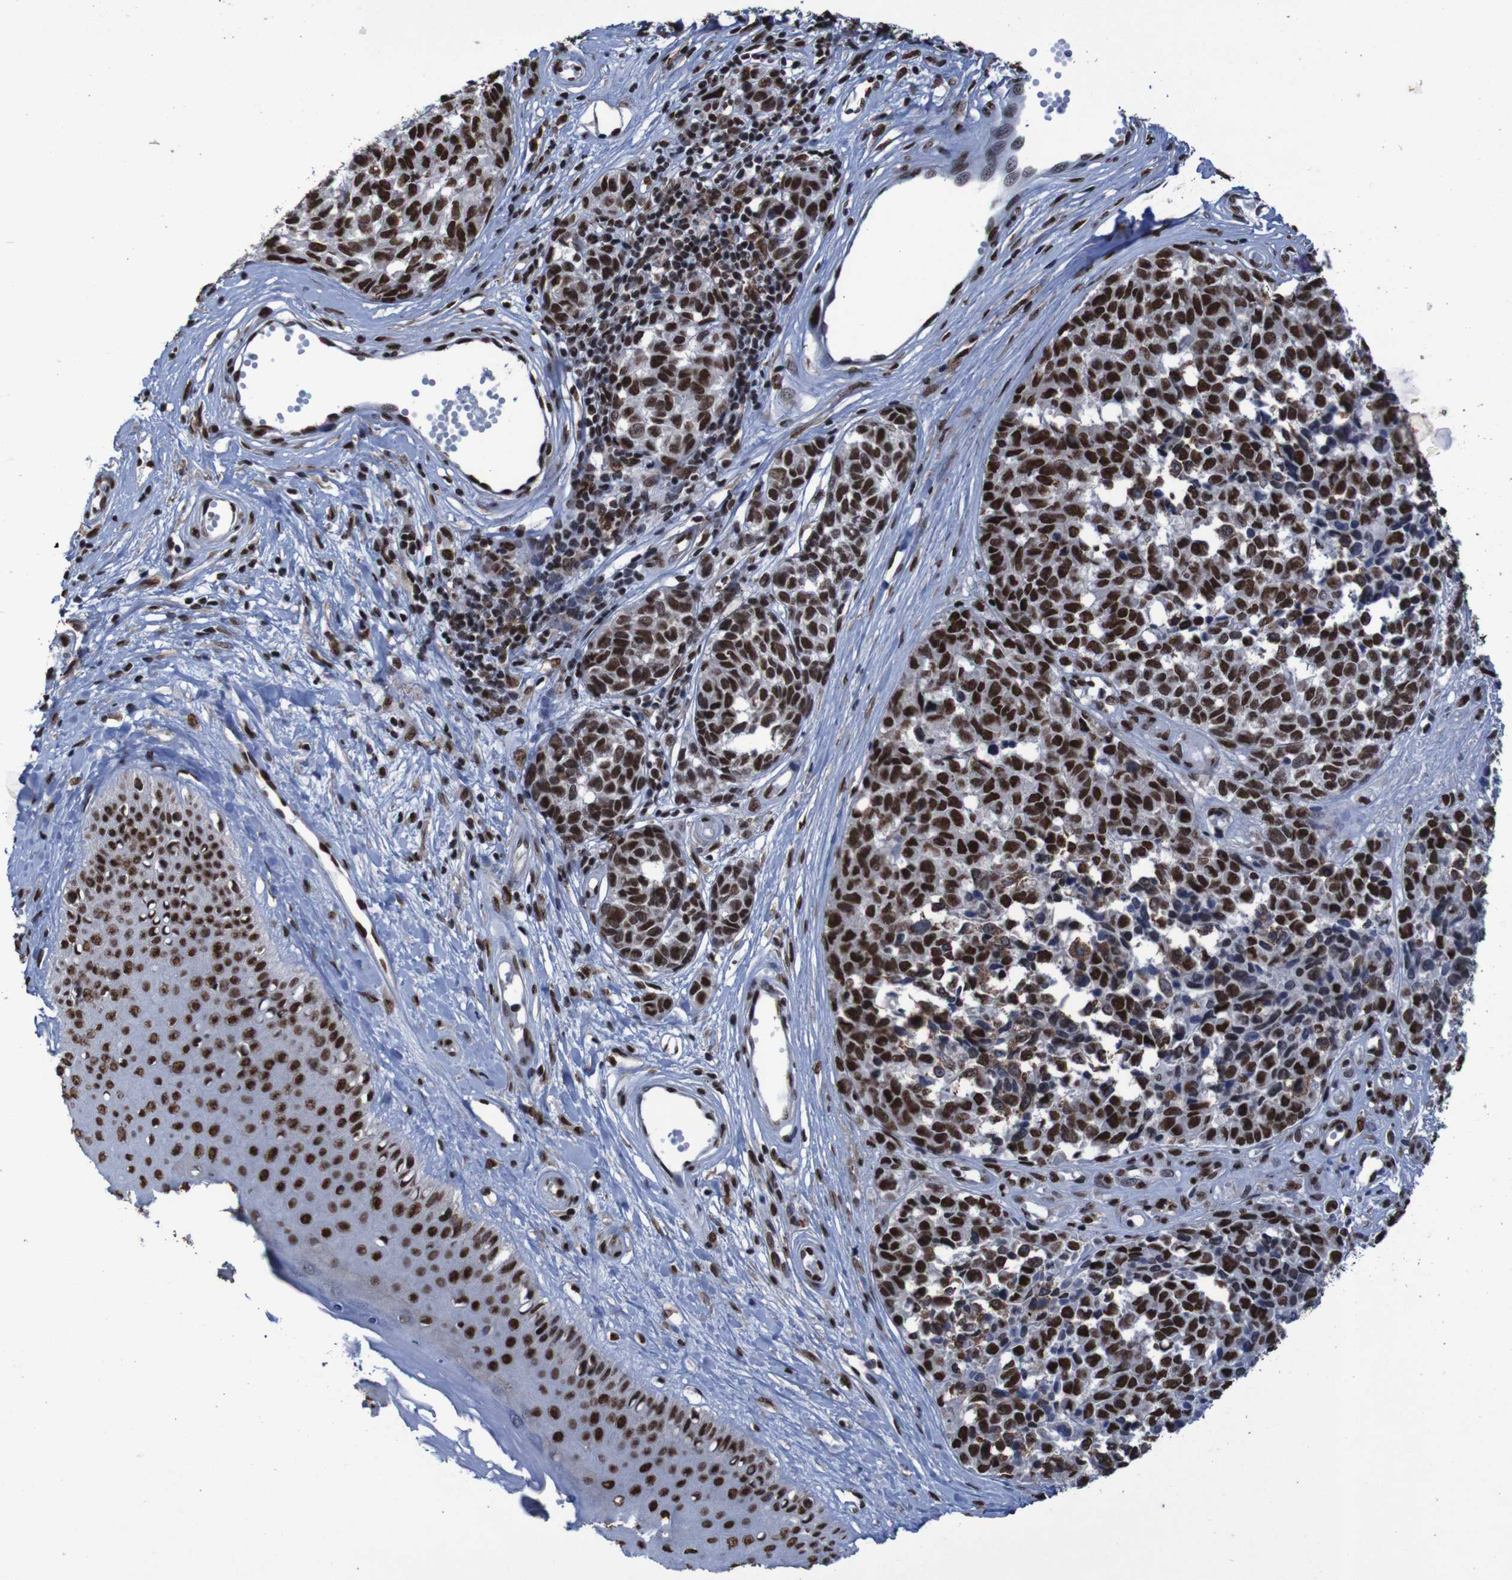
{"staining": {"intensity": "strong", "quantity": ">75%", "location": "nuclear"}, "tissue": "melanoma", "cell_type": "Tumor cells", "image_type": "cancer", "snomed": [{"axis": "morphology", "description": "Malignant melanoma, NOS"}, {"axis": "topography", "description": "Skin"}], "caption": "Melanoma tissue displays strong nuclear staining in about >75% of tumor cells, visualized by immunohistochemistry.", "gene": "HNRNPR", "patient": {"sex": "female", "age": 64}}